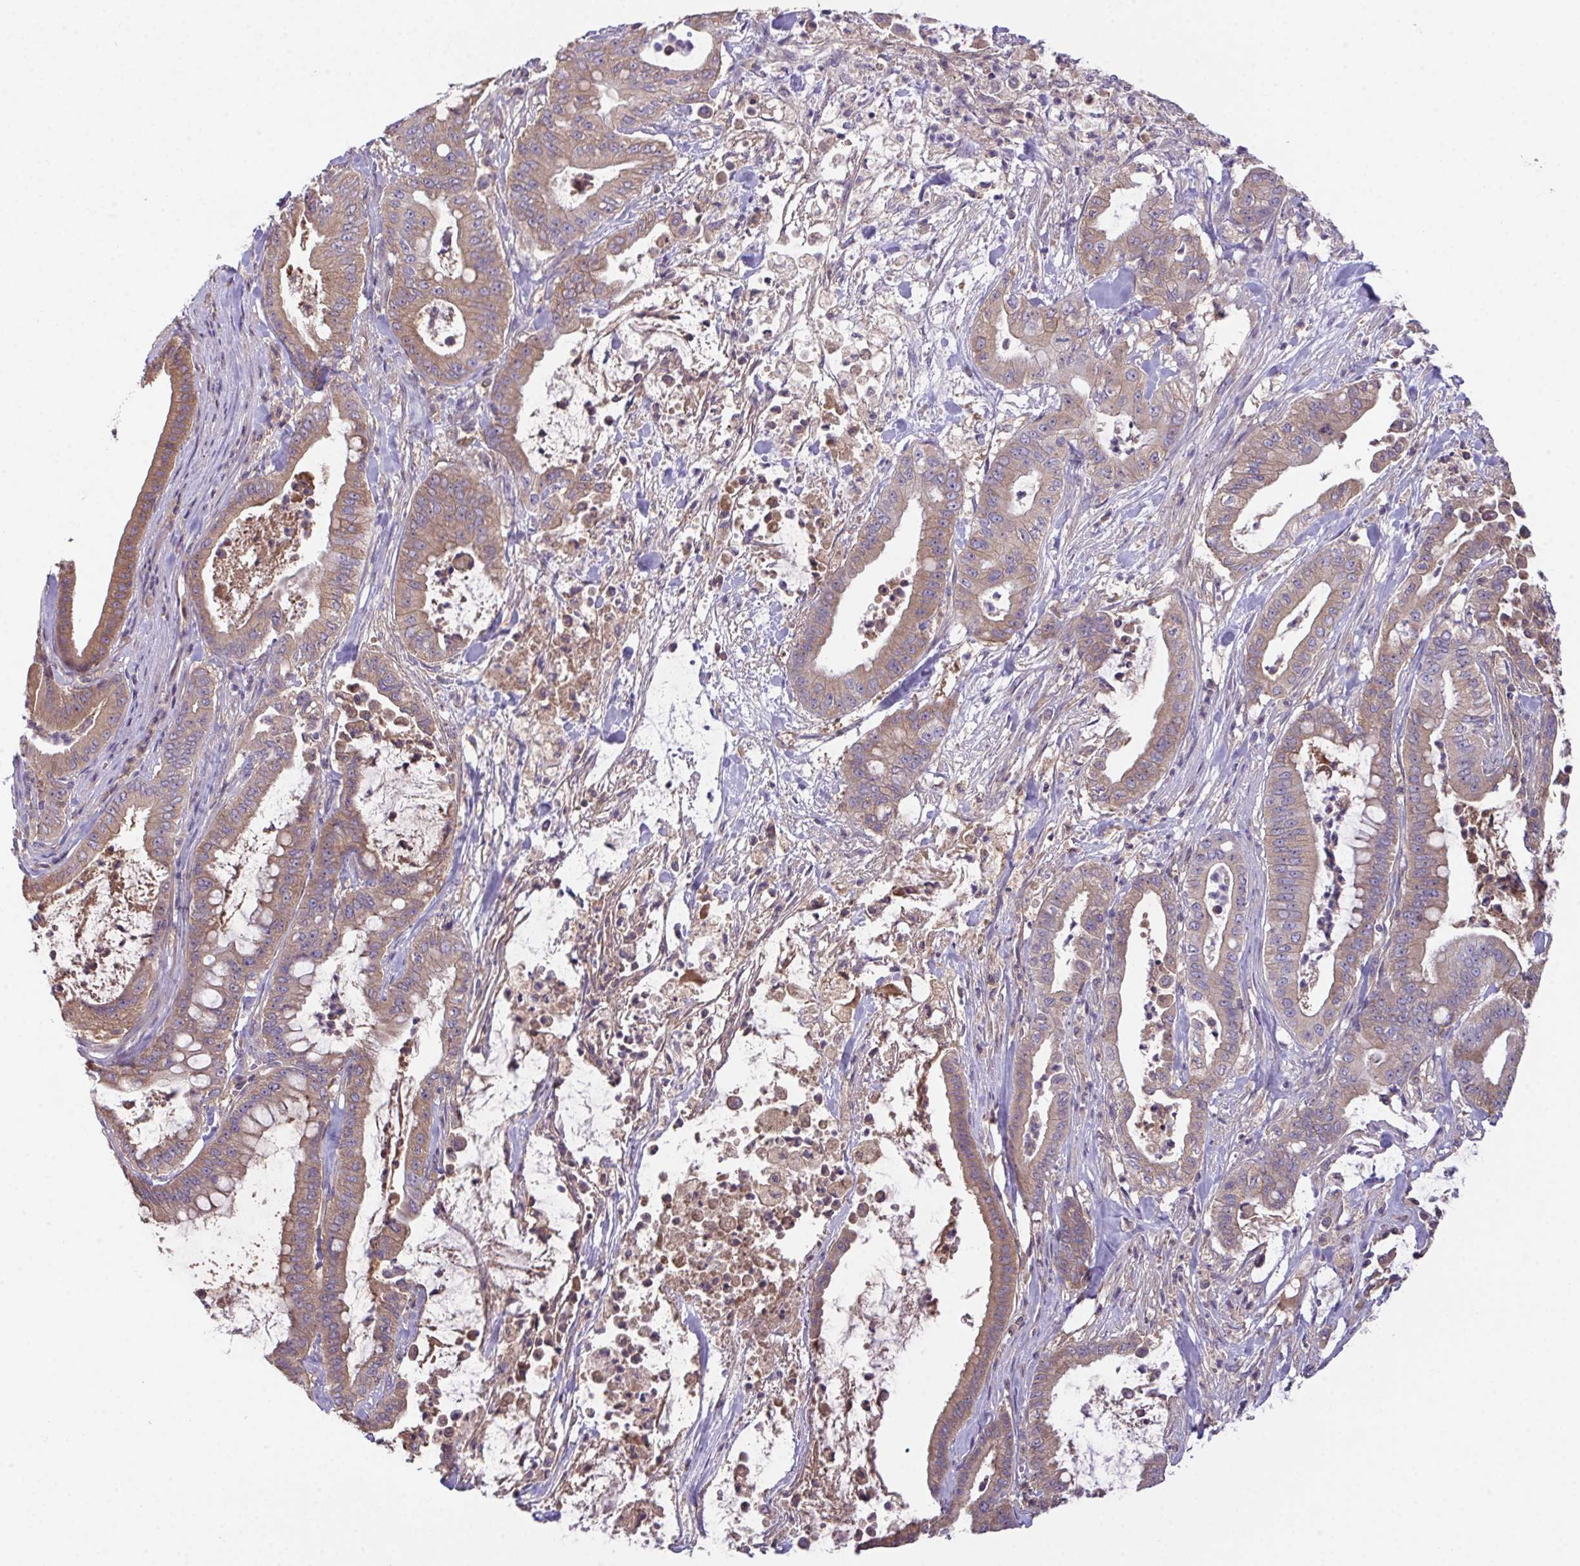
{"staining": {"intensity": "moderate", "quantity": ">75%", "location": "cytoplasmic/membranous"}, "tissue": "pancreatic cancer", "cell_type": "Tumor cells", "image_type": "cancer", "snomed": [{"axis": "morphology", "description": "Adenocarcinoma, NOS"}, {"axis": "topography", "description": "Pancreas"}], "caption": "Pancreatic adenocarcinoma stained with immunohistochemistry displays moderate cytoplasmic/membranous staining in about >75% of tumor cells.", "gene": "ZNF581", "patient": {"sex": "male", "age": 71}}